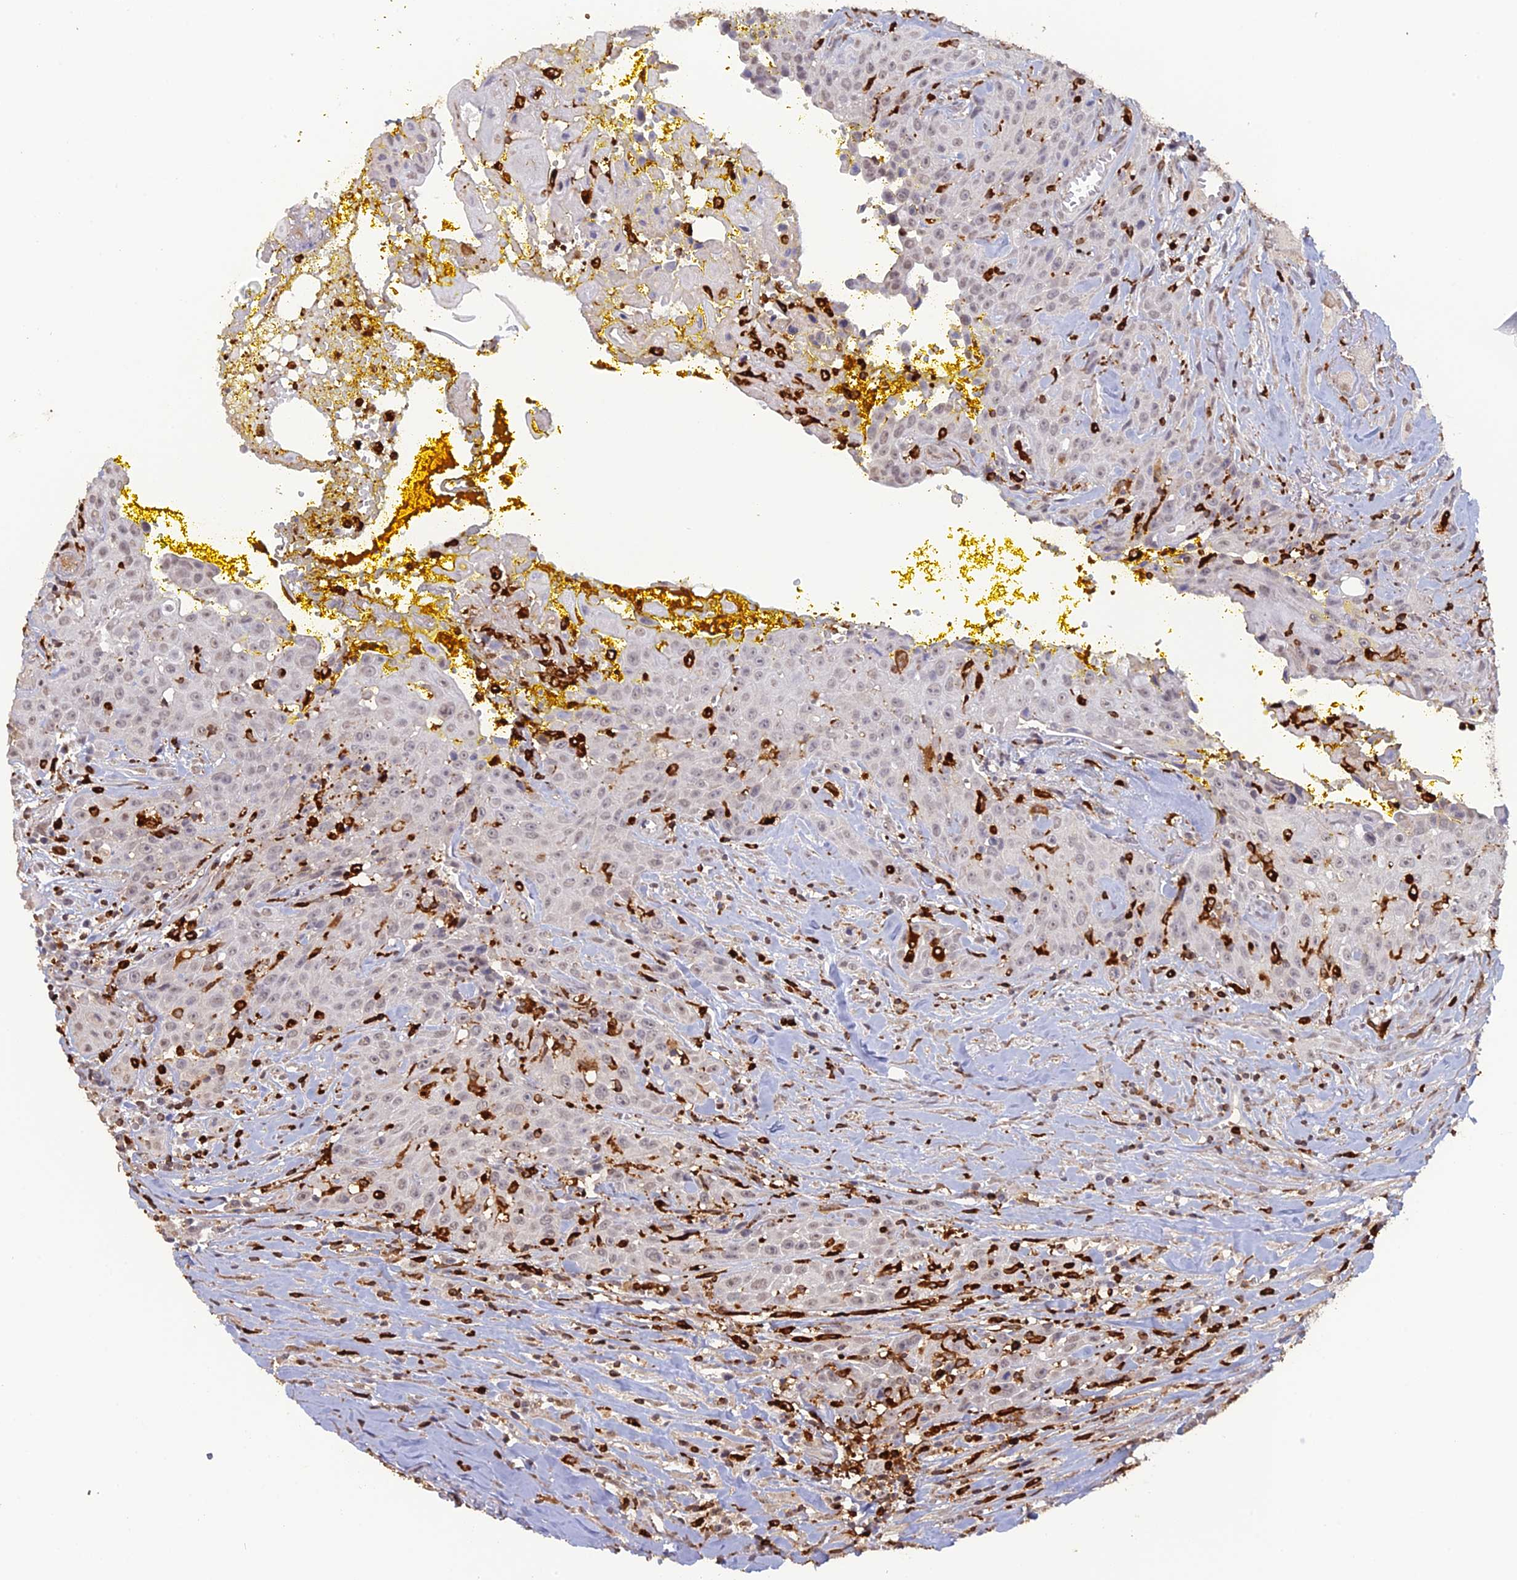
{"staining": {"intensity": "weak", "quantity": "<25%", "location": "nuclear"}, "tissue": "head and neck cancer", "cell_type": "Tumor cells", "image_type": "cancer", "snomed": [{"axis": "morphology", "description": "Squamous cell carcinoma, NOS"}, {"axis": "topography", "description": "Oral tissue"}, {"axis": "topography", "description": "Head-Neck"}], "caption": "High magnification brightfield microscopy of head and neck cancer stained with DAB (3,3'-diaminobenzidine) (brown) and counterstained with hematoxylin (blue): tumor cells show no significant positivity.", "gene": "APOBR", "patient": {"sex": "female", "age": 82}}